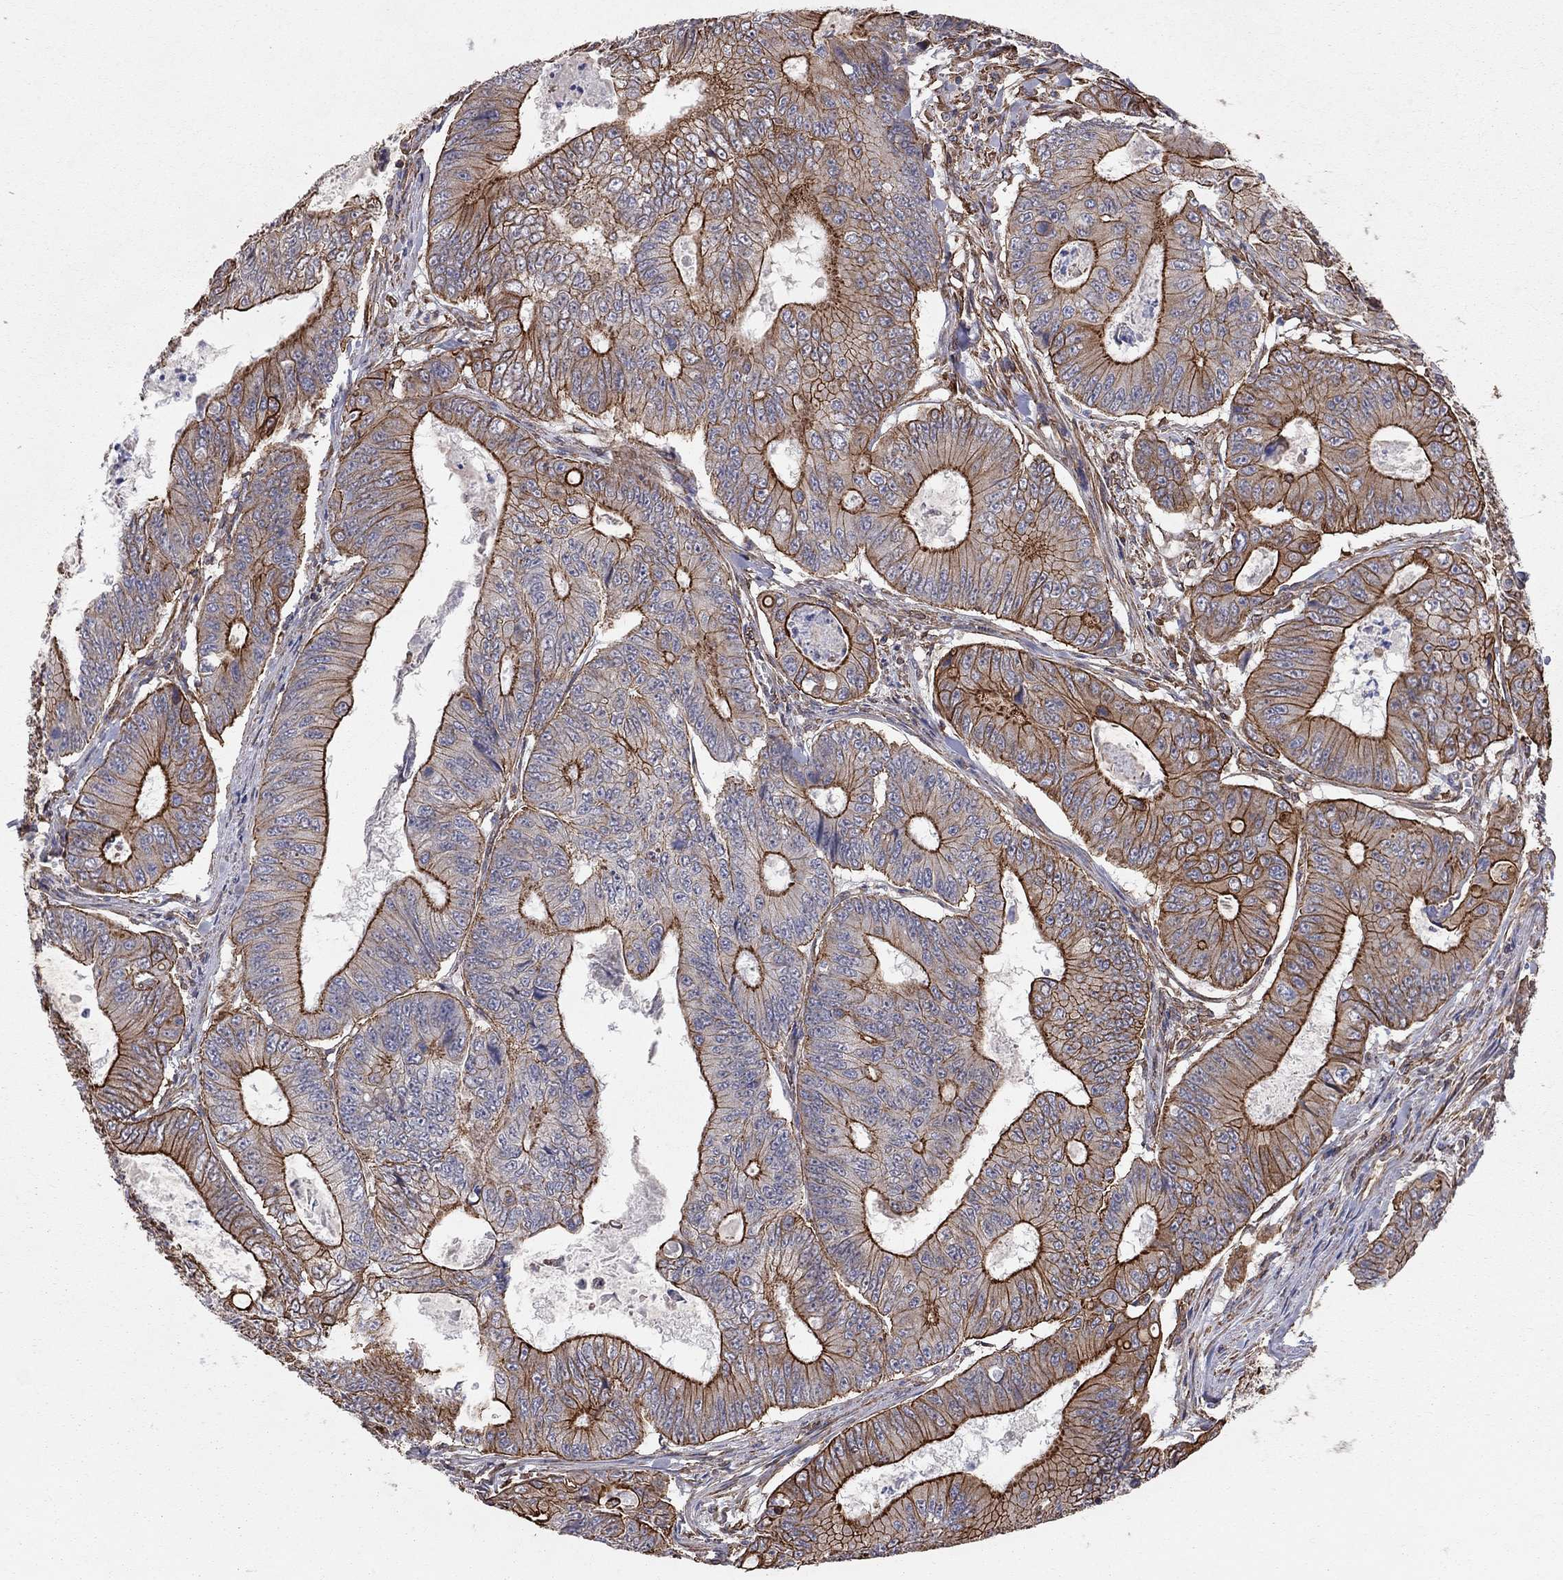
{"staining": {"intensity": "strong", "quantity": ">75%", "location": "cytoplasmic/membranous"}, "tissue": "colorectal cancer", "cell_type": "Tumor cells", "image_type": "cancer", "snomed": [{"axis": "morphology", "description": "Adenocarcinoma, NOS"}, {"axis": "topography", "description": "Colon"}], "caption": "Immunohistochemistry photomicrograph of neoplastic tissue: human colorectal cancer stained using IHC demonstrates high levels of strong protein expression localized specifically in the cytoplasmic/membranous of tumor cells, appearing as a cytoplasmic/membranous brown color.", "gene": "BICDL2", "patient": {"sex": "female", "age": 48}}